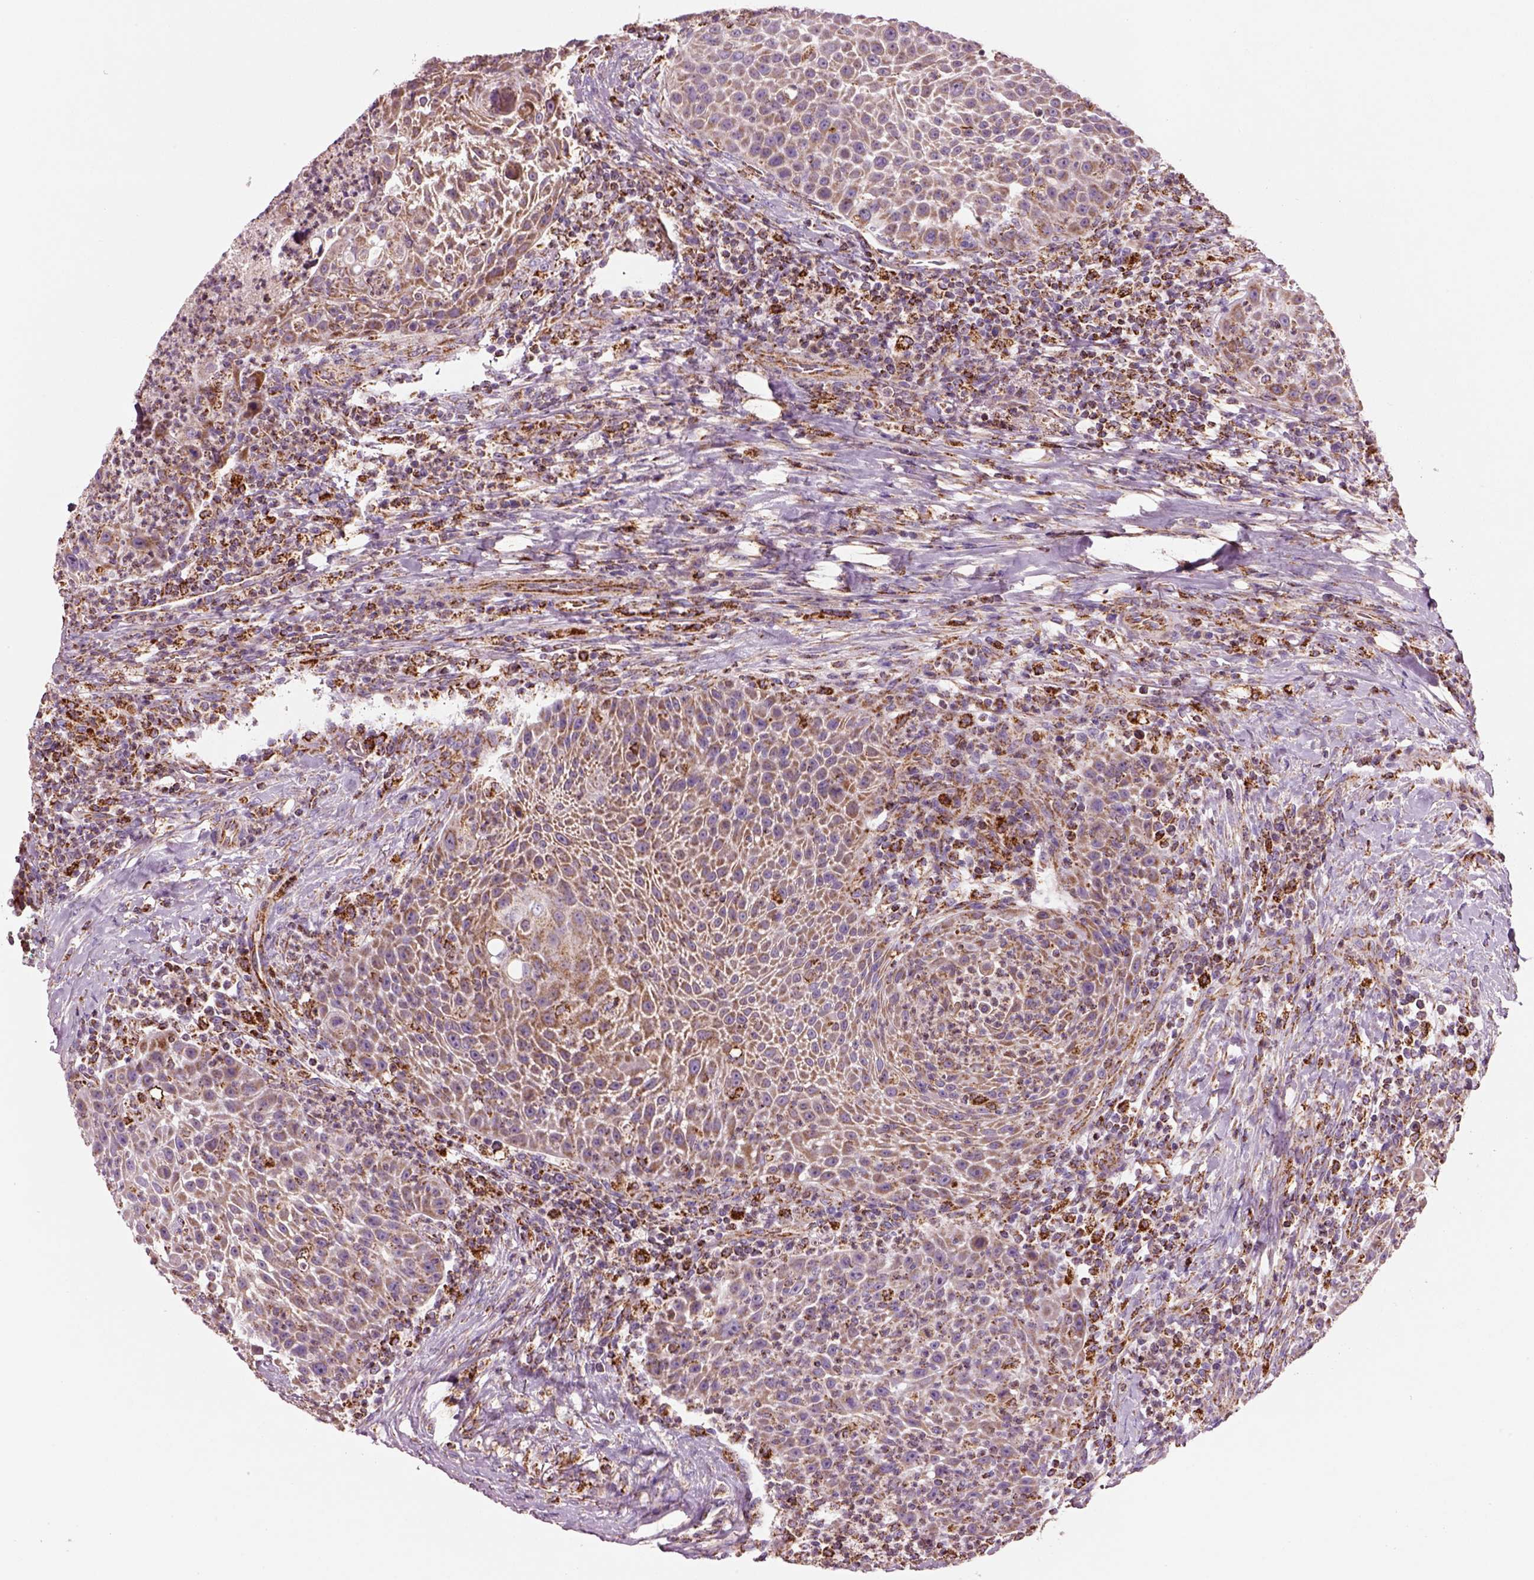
{"staining": {"intensity": "moderate", "quantity": ">75%", "location": "cytoplasmic/membranous"}, "tissue": "head and neck cancer", "cell_type": "Tumor cells", "image_type": "cancer", "snomed": [{"axis": "morphology", "description": "Squamous cell carcinoma, NOS"}, {"axis": "topography", "description": "Head-Neck"}], "caption": "IHC photomicrograph of neoplastic tissue: head and neck squamous cell carcinoma stained using immunohistochemistry shows medium levels of moderate protein expression localized specifically in the cytoplasmic/membranous of tumor cells, appearing as a cytoplasmic/membranous brown color.", "gene": "SLC25A24", "patient": {"sex": "male", "age": 69}}